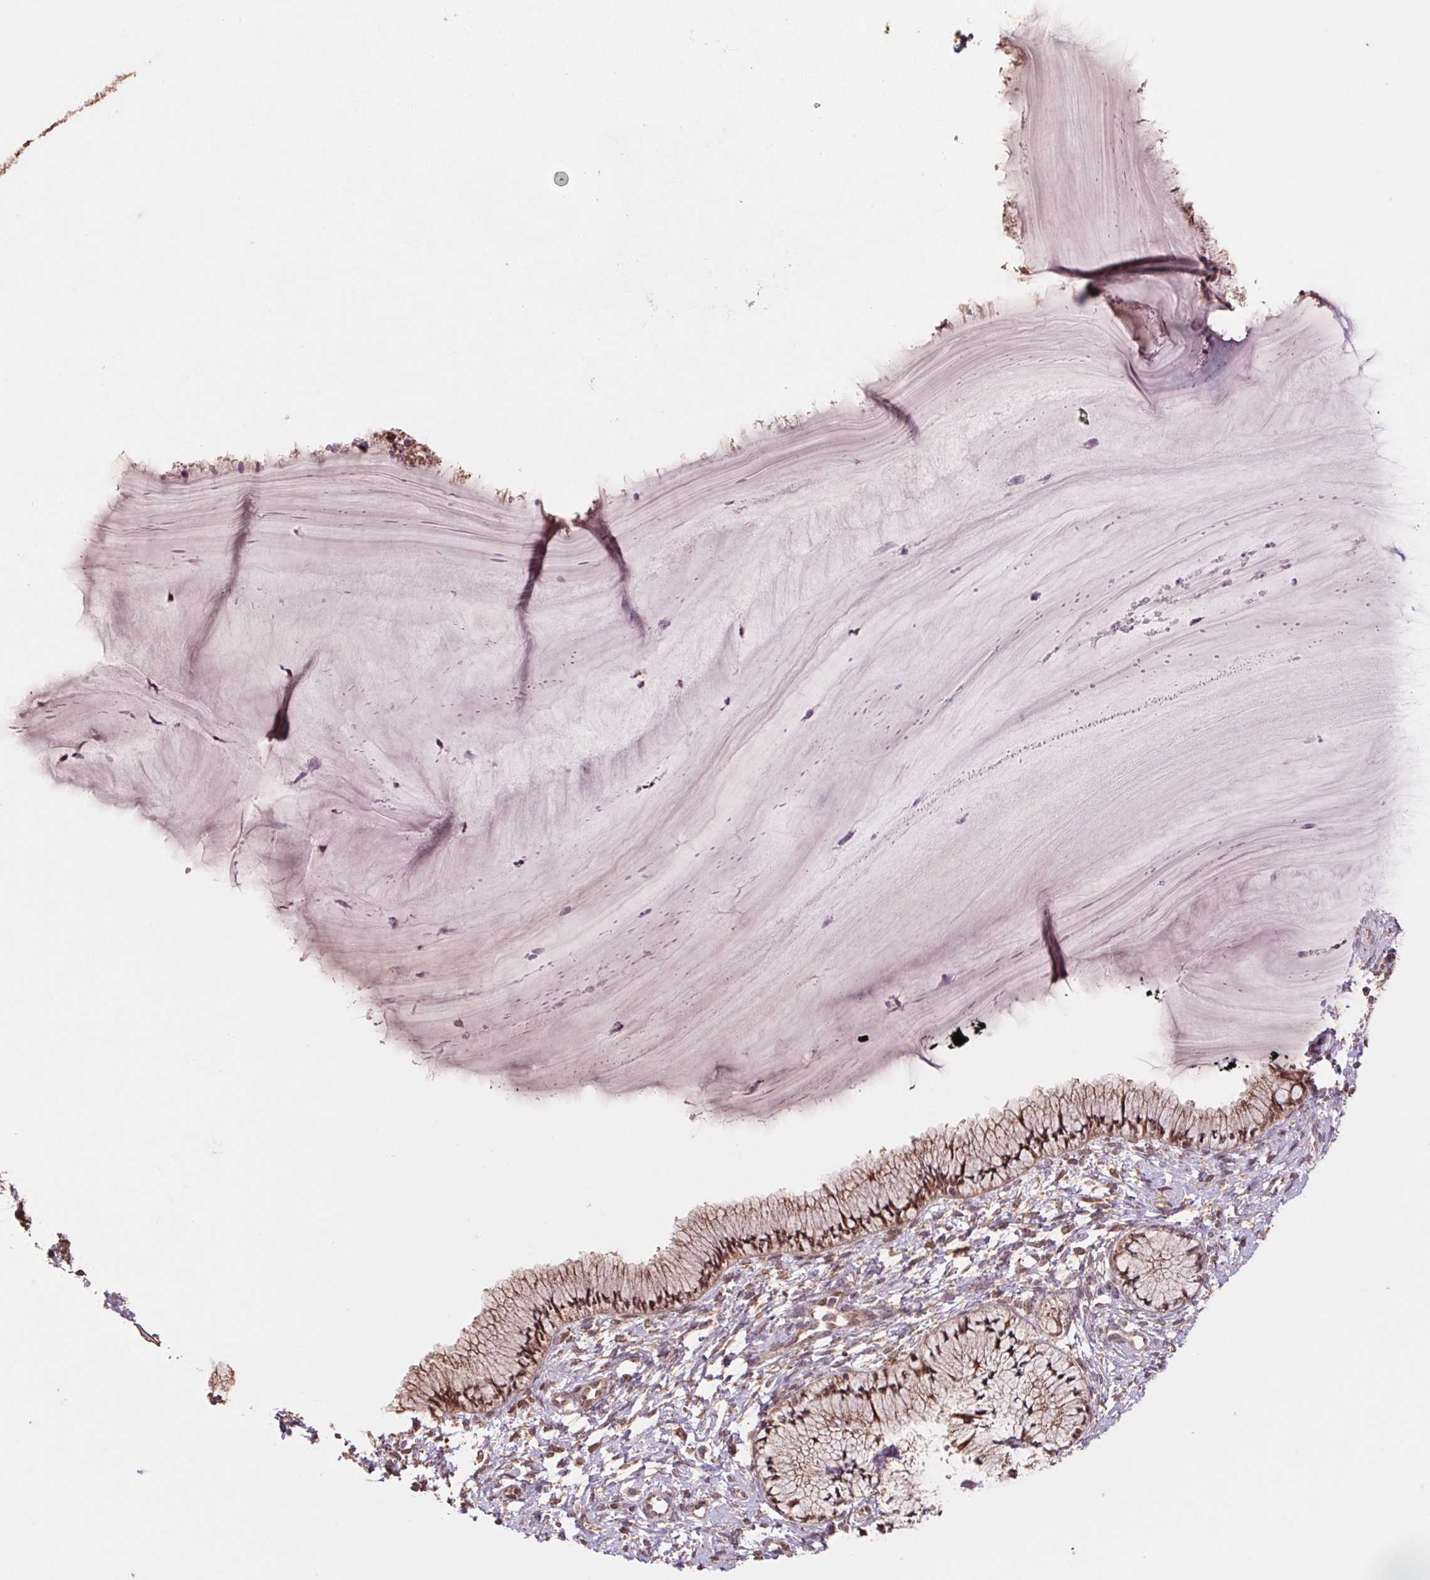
{"staining": {"intensity": "moderate", "quantity": ">75%", "location": "cytoplasmic/membranous"}, "tissue": "cervix", "cell_type": "Glandular cells", "image_type": "normal", "snomed": [{"axis": "morphology", "description": "Normal tissue, NOS"}, {"axis": "topography", "description": "Cervix"}], "caption": "Glandular cells reveal medium levels of moderate cytoplasmic/membranous positivity in approximately >75% of cells in unremarkable cervix.", "gene": "PDHA1", "patient": {"sex": "female", "age": 37}}